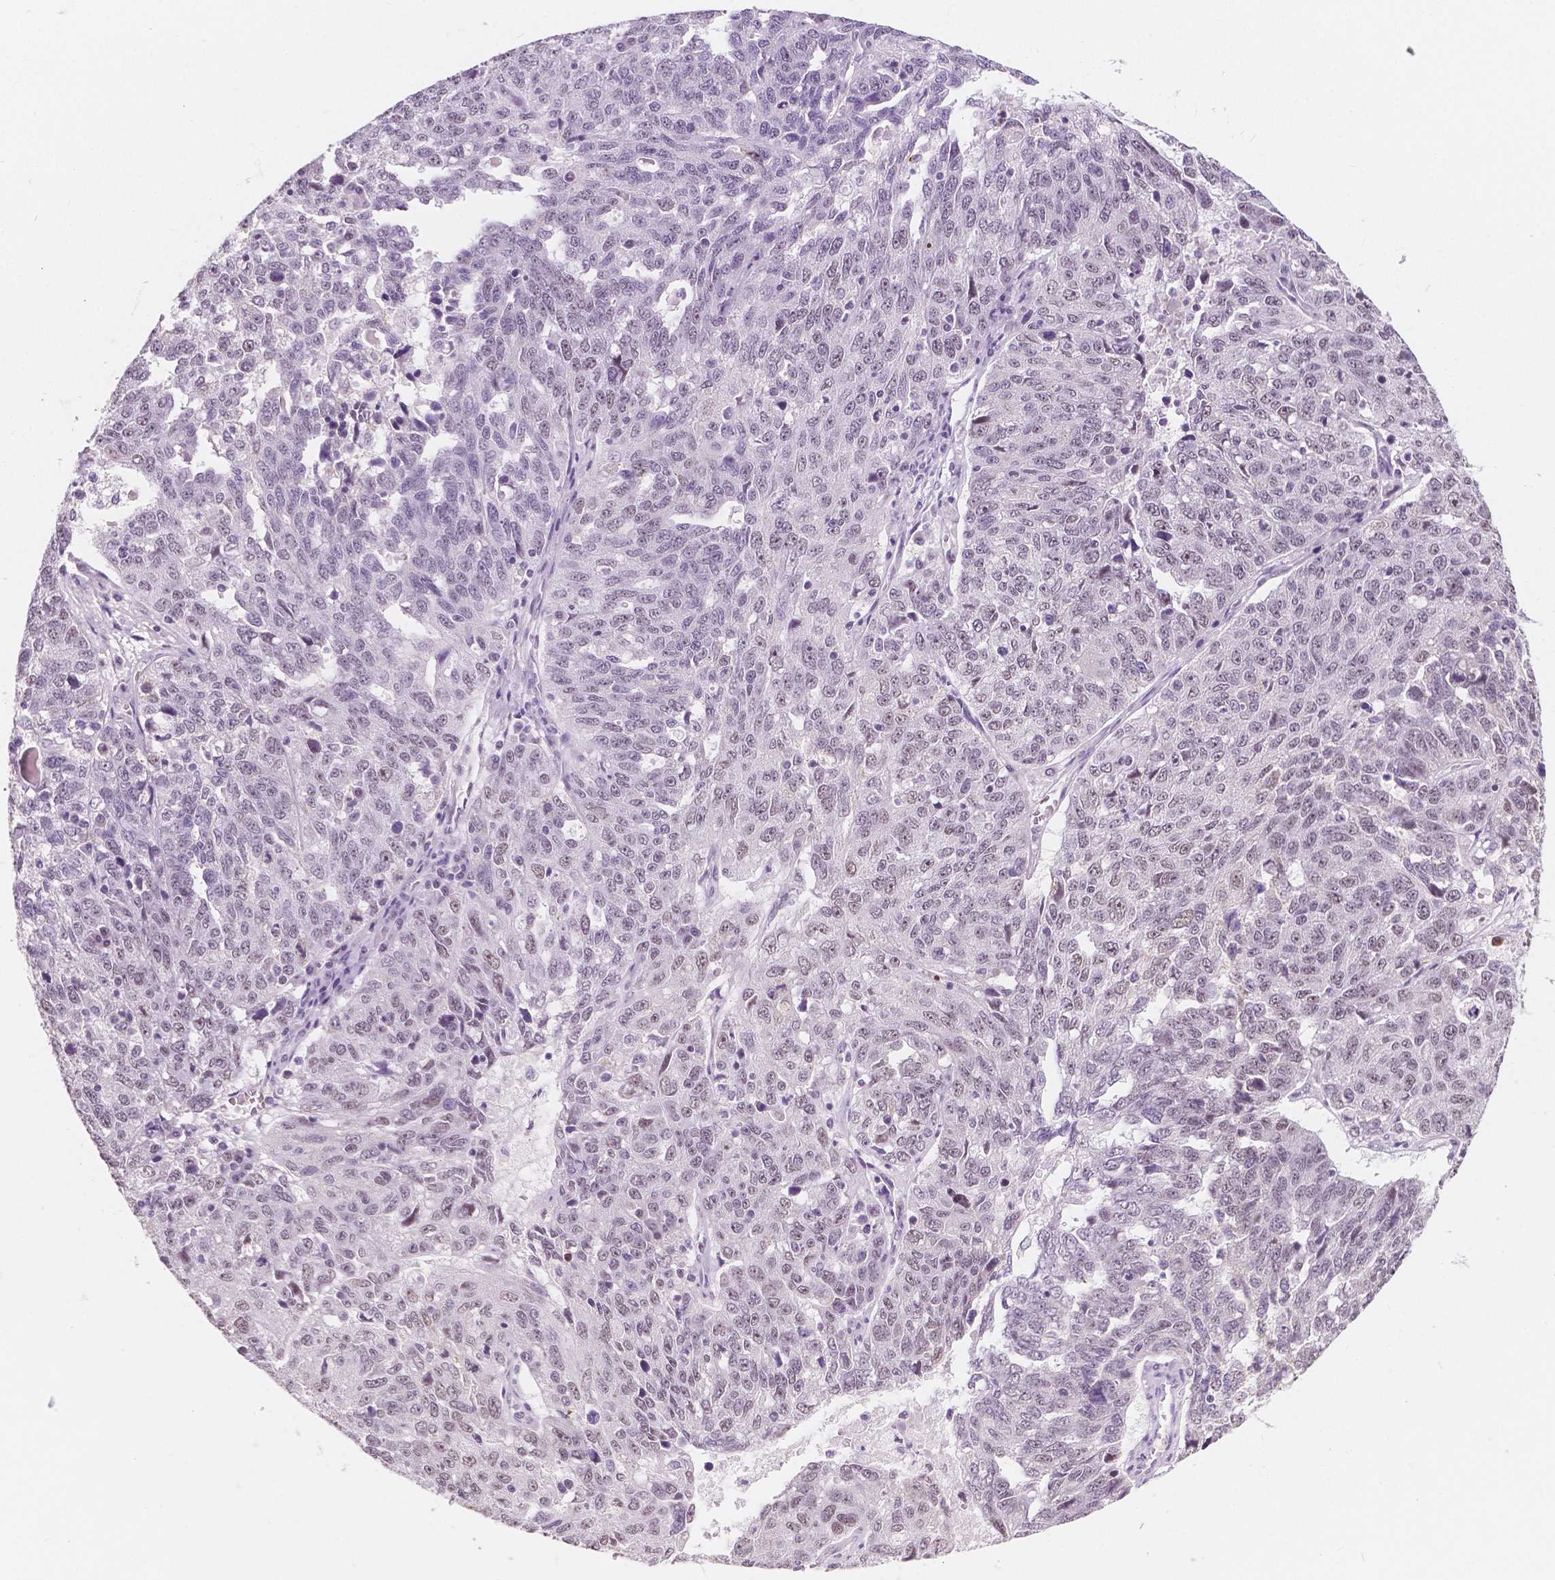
{"staining": {"intensity": "negative", "quantity": "none", "location": "none"}, "tissue": "ovarian cancer", "cell_type": "Tumor cells", "image_type": "cancer", "snomed": [{"axis": "morphology", "description": "Cystadenocarcinoma, serous, NOS"}, {"axis": "topography", "description": "Ovary"}], "caption": "Immunohistochemistry histopathology image of ovarian cancer (serous cystadenocarcinoma) stained for a protein (brown), which demonstrates no expression in tumor cells.", "gene": "NOLC1", "patient": {"sex": "female", "age": 71}}